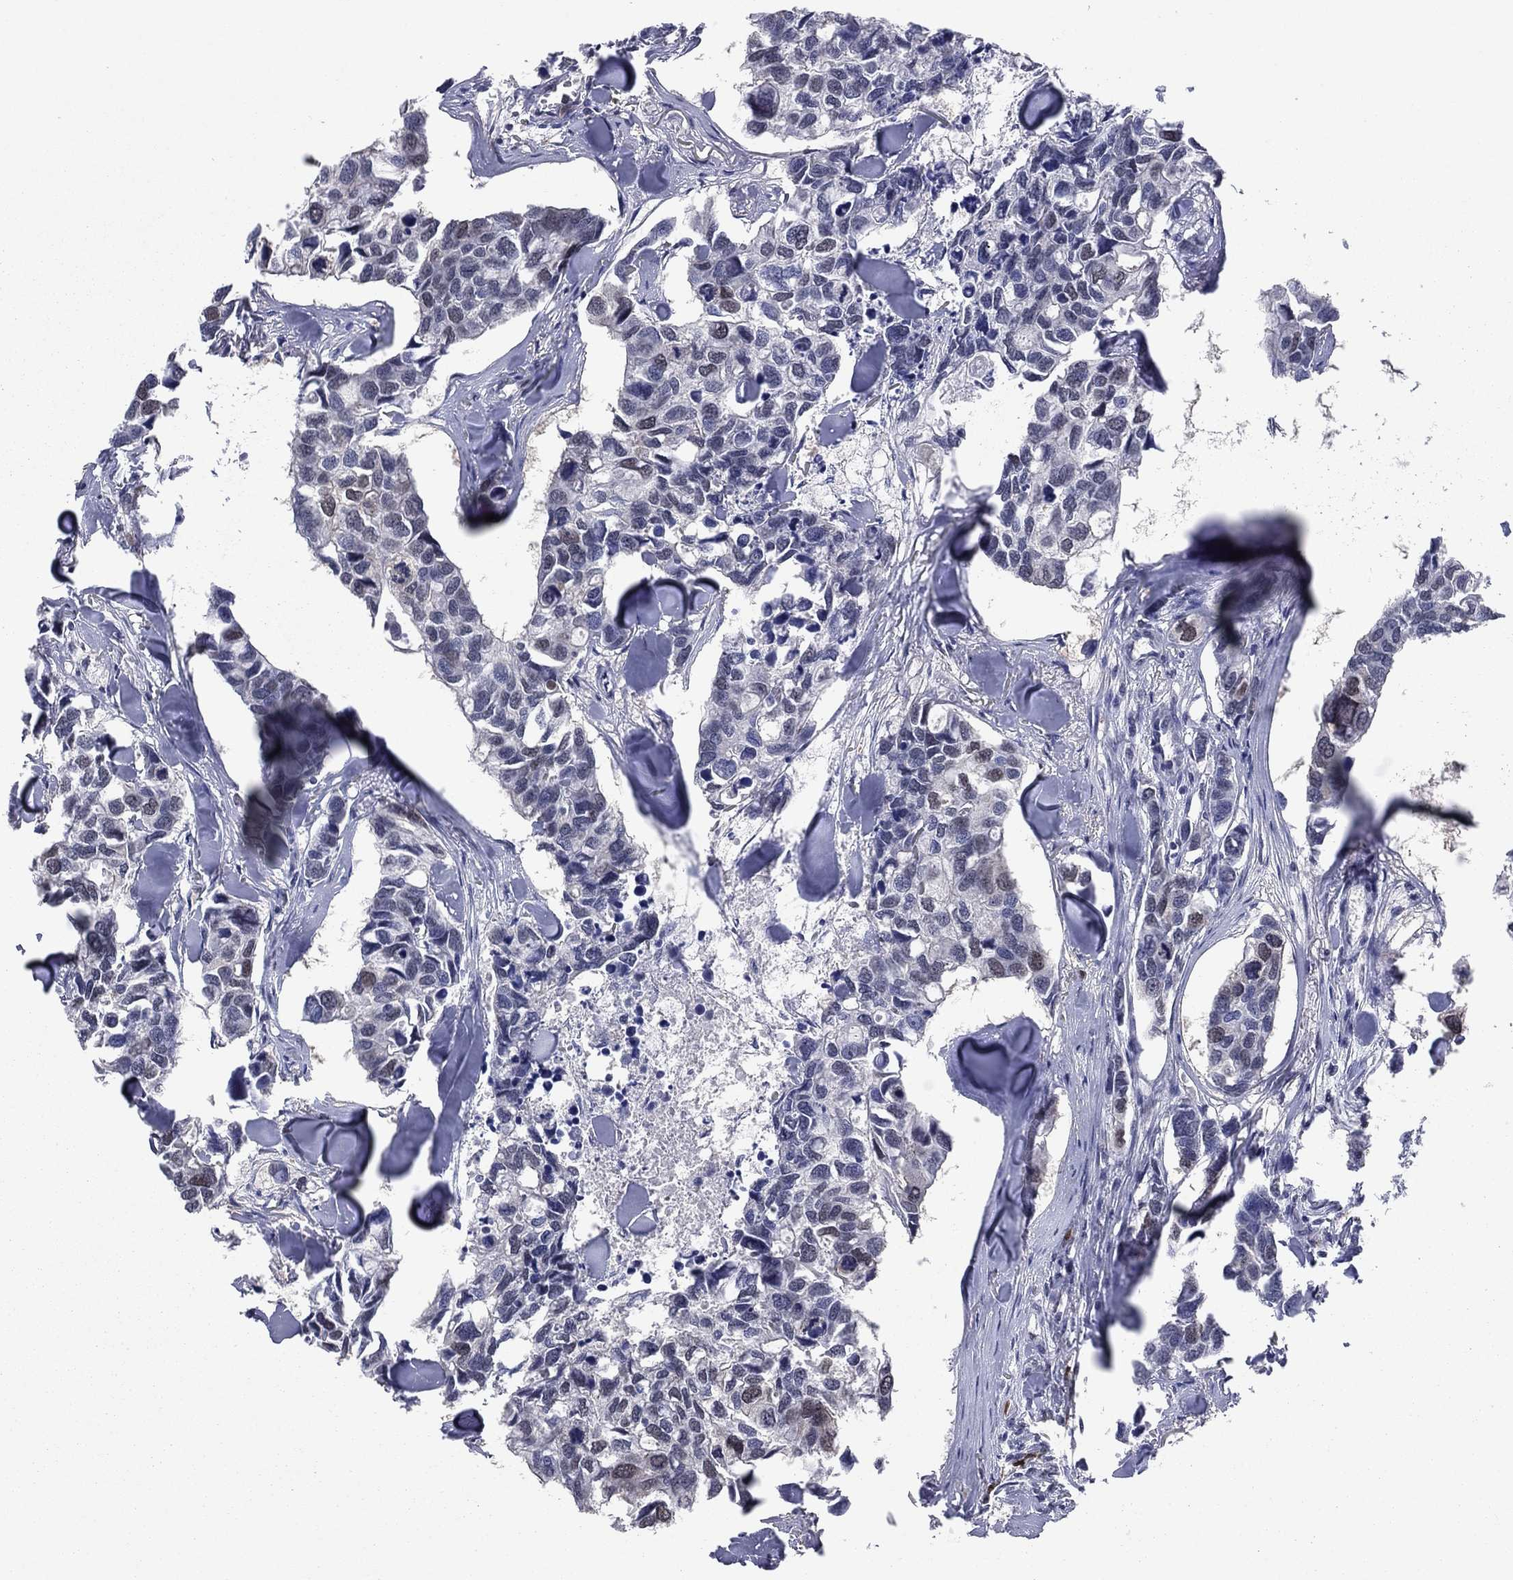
{"staining": {"intensity": "weak", "quantity": "<25%", "location": "nuclear"}, "tissue": "breast cancer", "cell_type": "Tumor cells", "image_type": "cancer", "snomed": [{"axis": "morphology", "description": "Duct carcinoma"}, {"axis": "topography", "description": "Breast"}], "caption": "DAB (3,3'-diaminobenzidine) immunohistochemical staining of human intraductal carcinoma (breast) exhibits no significant positivity in tumor cells.", "gene": "TYMS", "patient": {"sex": "female", "age": 83}}